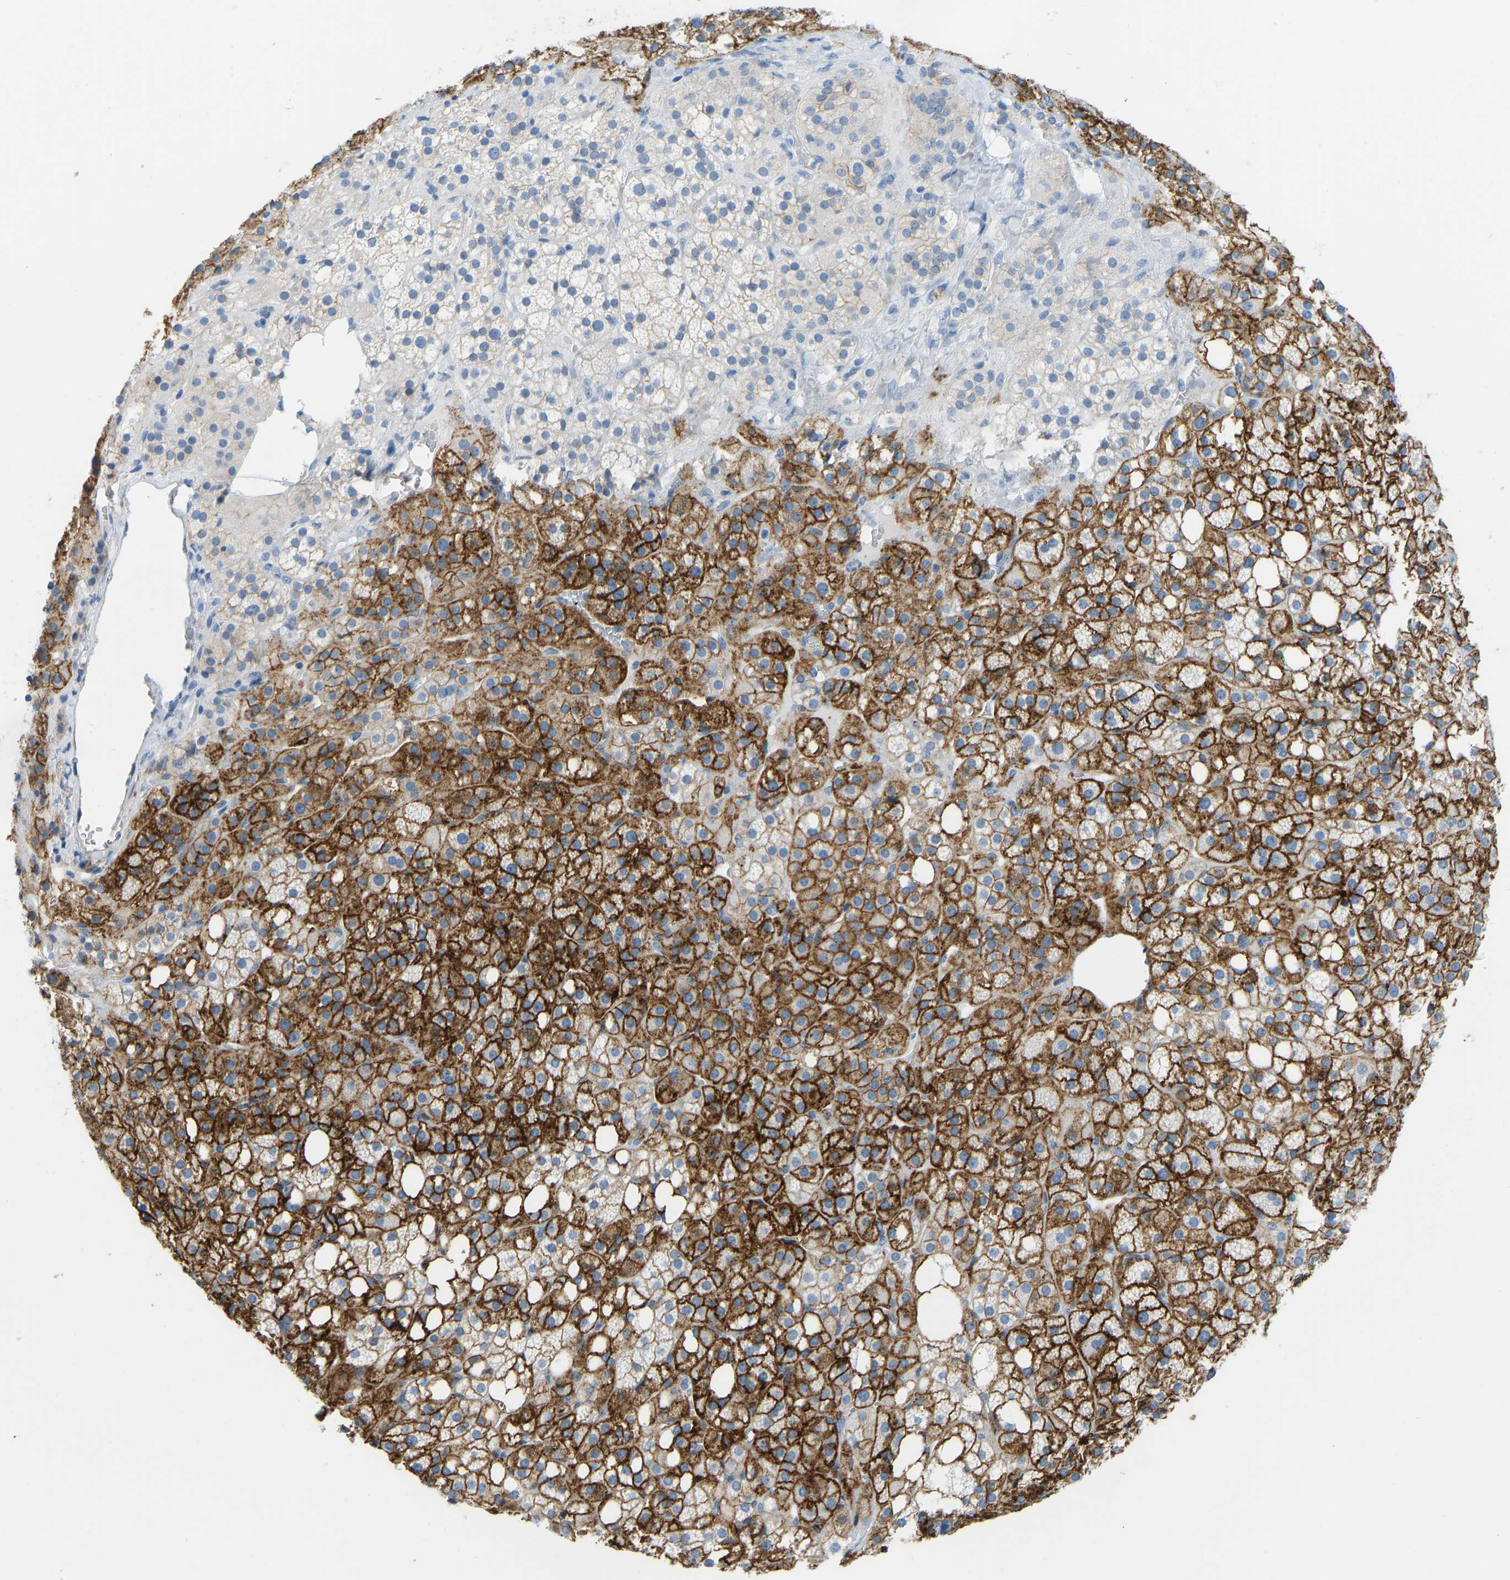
{"staining": {"intensity": "strong", "quantity": "25%-75%", "location": "cytoplasmic/membranous"}, "tissue": "adrenal gland", "cell_type": "Glandular cells", "image_type": "normal", "snomed": [{"axis": "morphology", "description": "Normal tissue, NOS"}, {"axis": "topography", "description": "Adrenal gland"}], "caption": "Adrenal gland stained with IHC shows strong cytoplasmic/membranous expression in about 25%-75% of glandular cells.", "gene": "ATP1A1", "patient": {"sex": "female", "age": 59}}